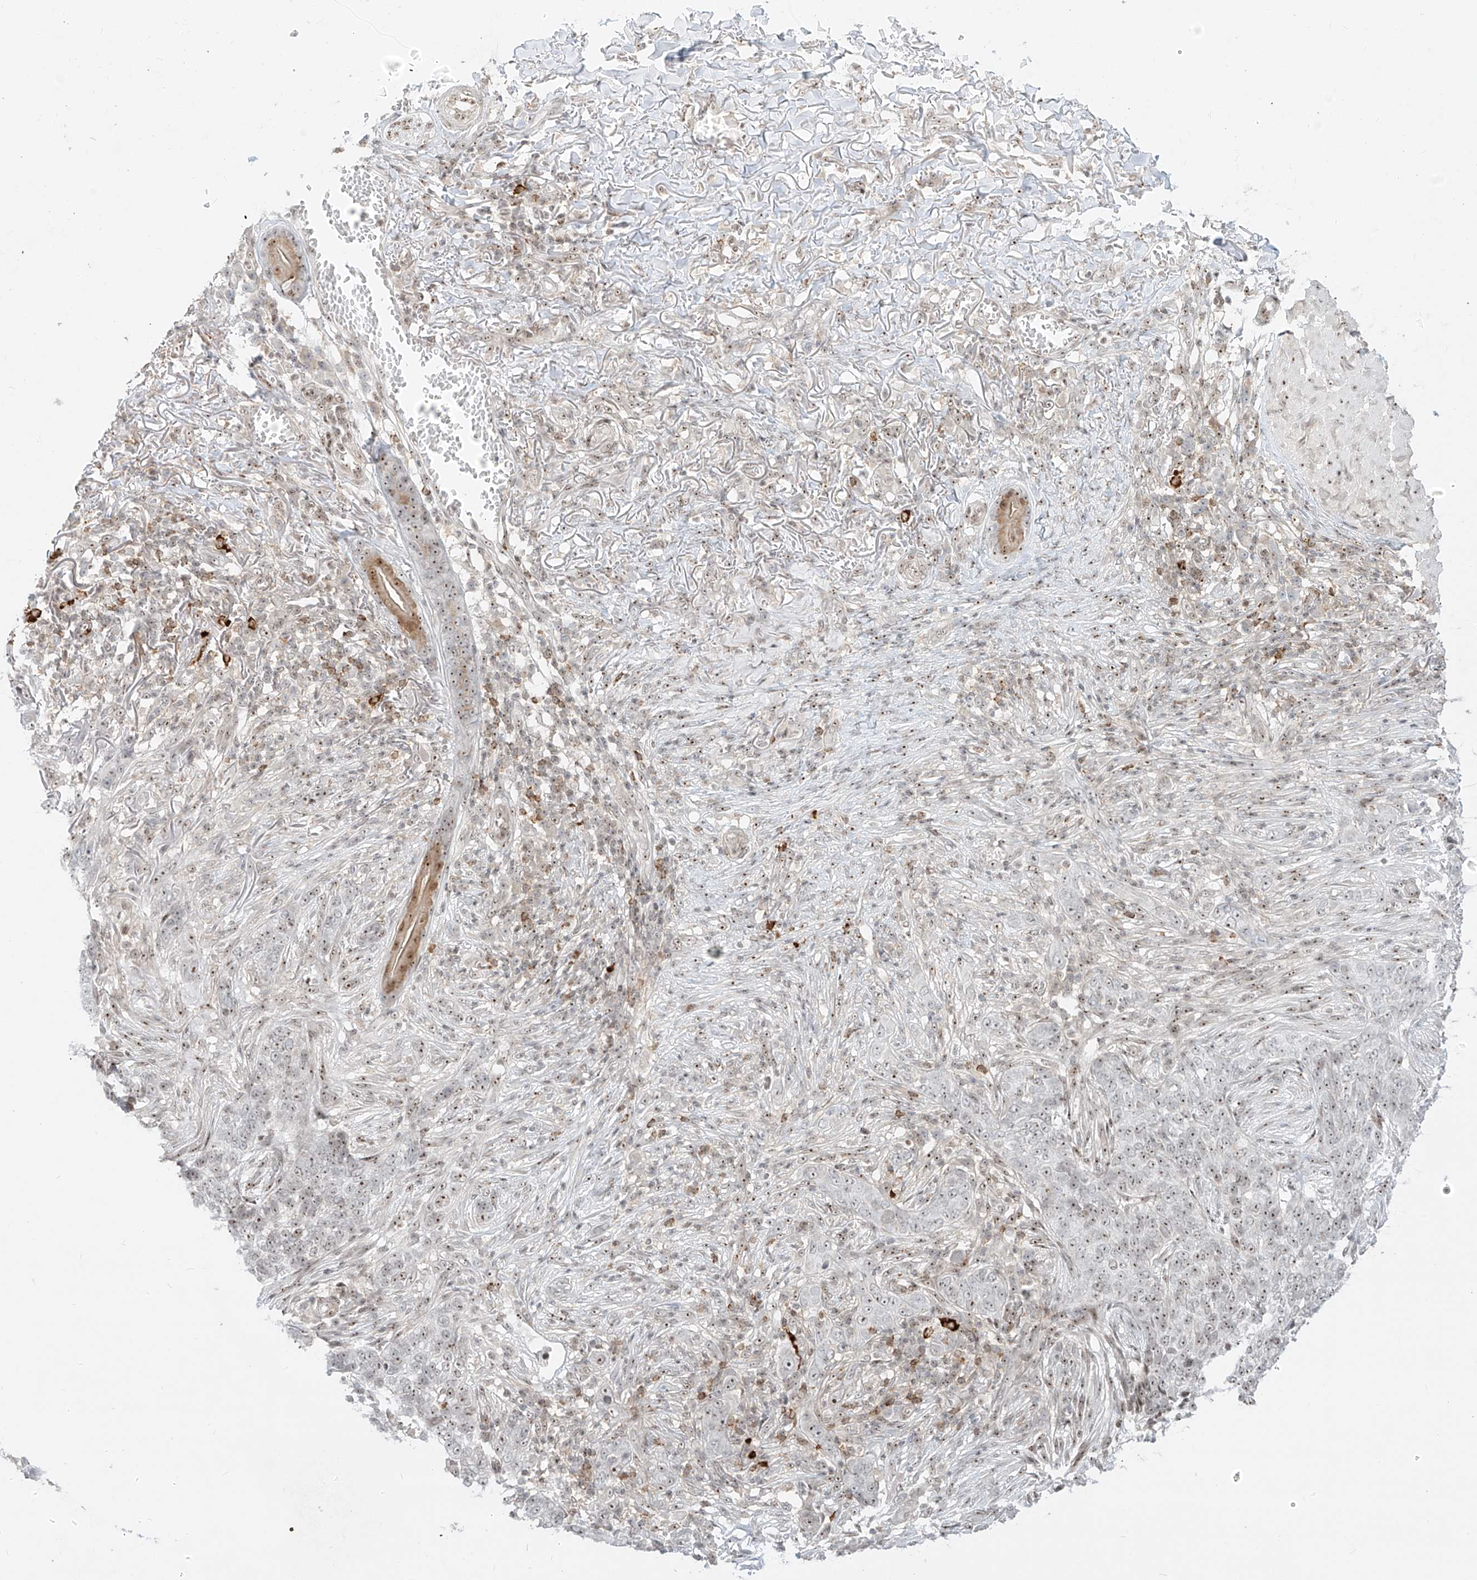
{"staining": {"intensity": "weak", "quantity": ">75%", "location": "nuclear"}, "tissue": "skin cancer", "cell_type": "Tumor cells", "image_type": "cancer", "snomed": [{"axis": "morphology", "description": "Basal cell carcinoma"}, {"axis": "topography", "description": "Skin"}], "caption": "Immunohistochemistry photomicrograph of human skin cancer stained for a protein (brown), which demonstrates low levels of weak nuclear staining in about >75% of tumor cells.", "gene": "ZNF512", "patient": {"sex": "male", "age": 85}}